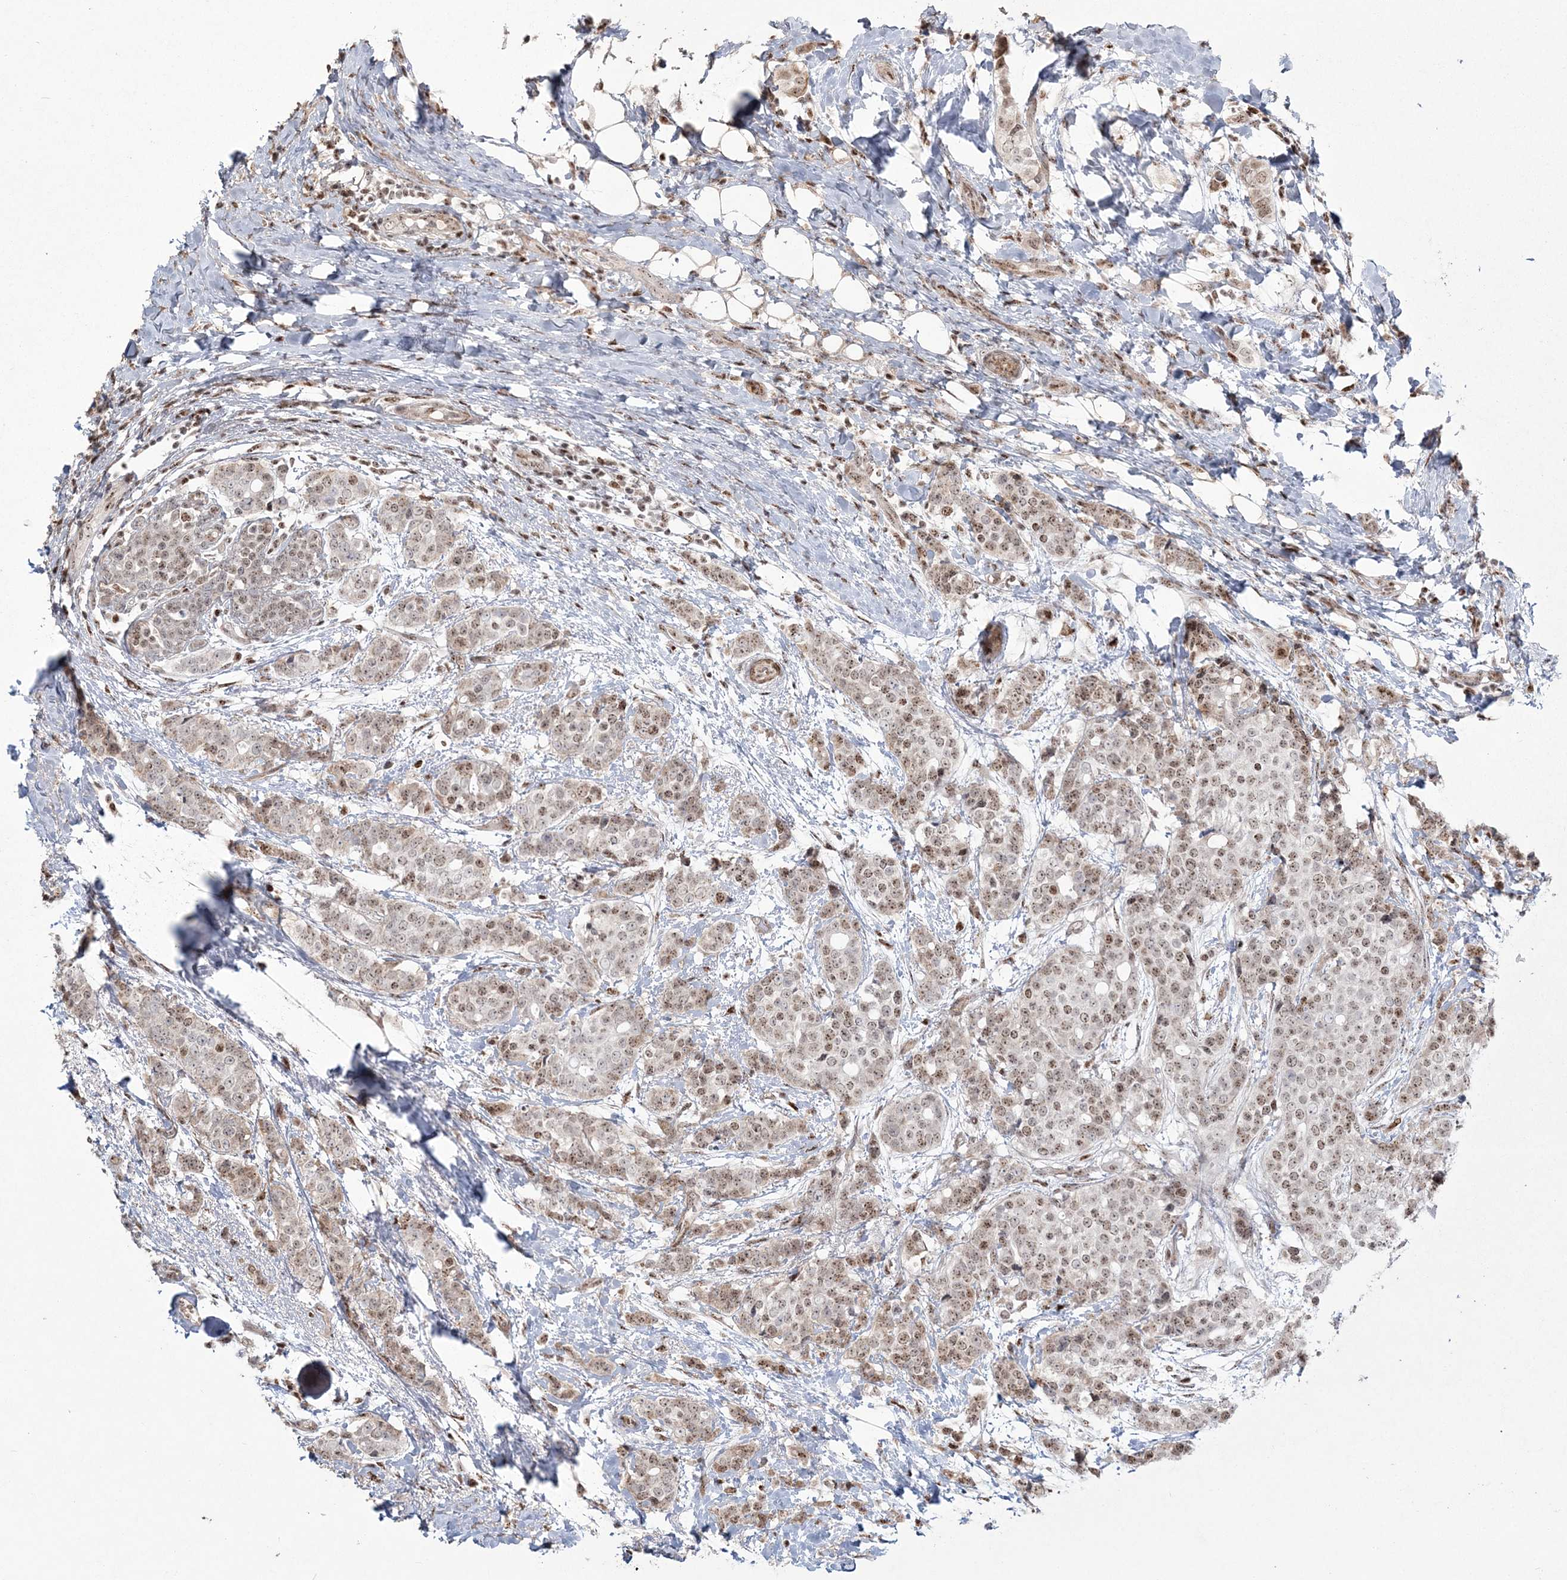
{"staining": {"intensity": "moderate", "quantity": ">75%", "location": "nuclear"}, "tissue": "breast cancer", "cell_type": "Tumor cells", "image_type": "cancer", "snomed": [{"axis": "morphology", "description": "Lobular carcinoma"}, {"axis": "topography", "description": "Breast"}], "caption": "Brown immunohistochemical staining in human breast cancer (lobular carcinoma) shows moderate nuclear expression in approximately >75% of tumor cells.", "gene": "RBM17", "patient": {"sex": "female", "age": 51}}